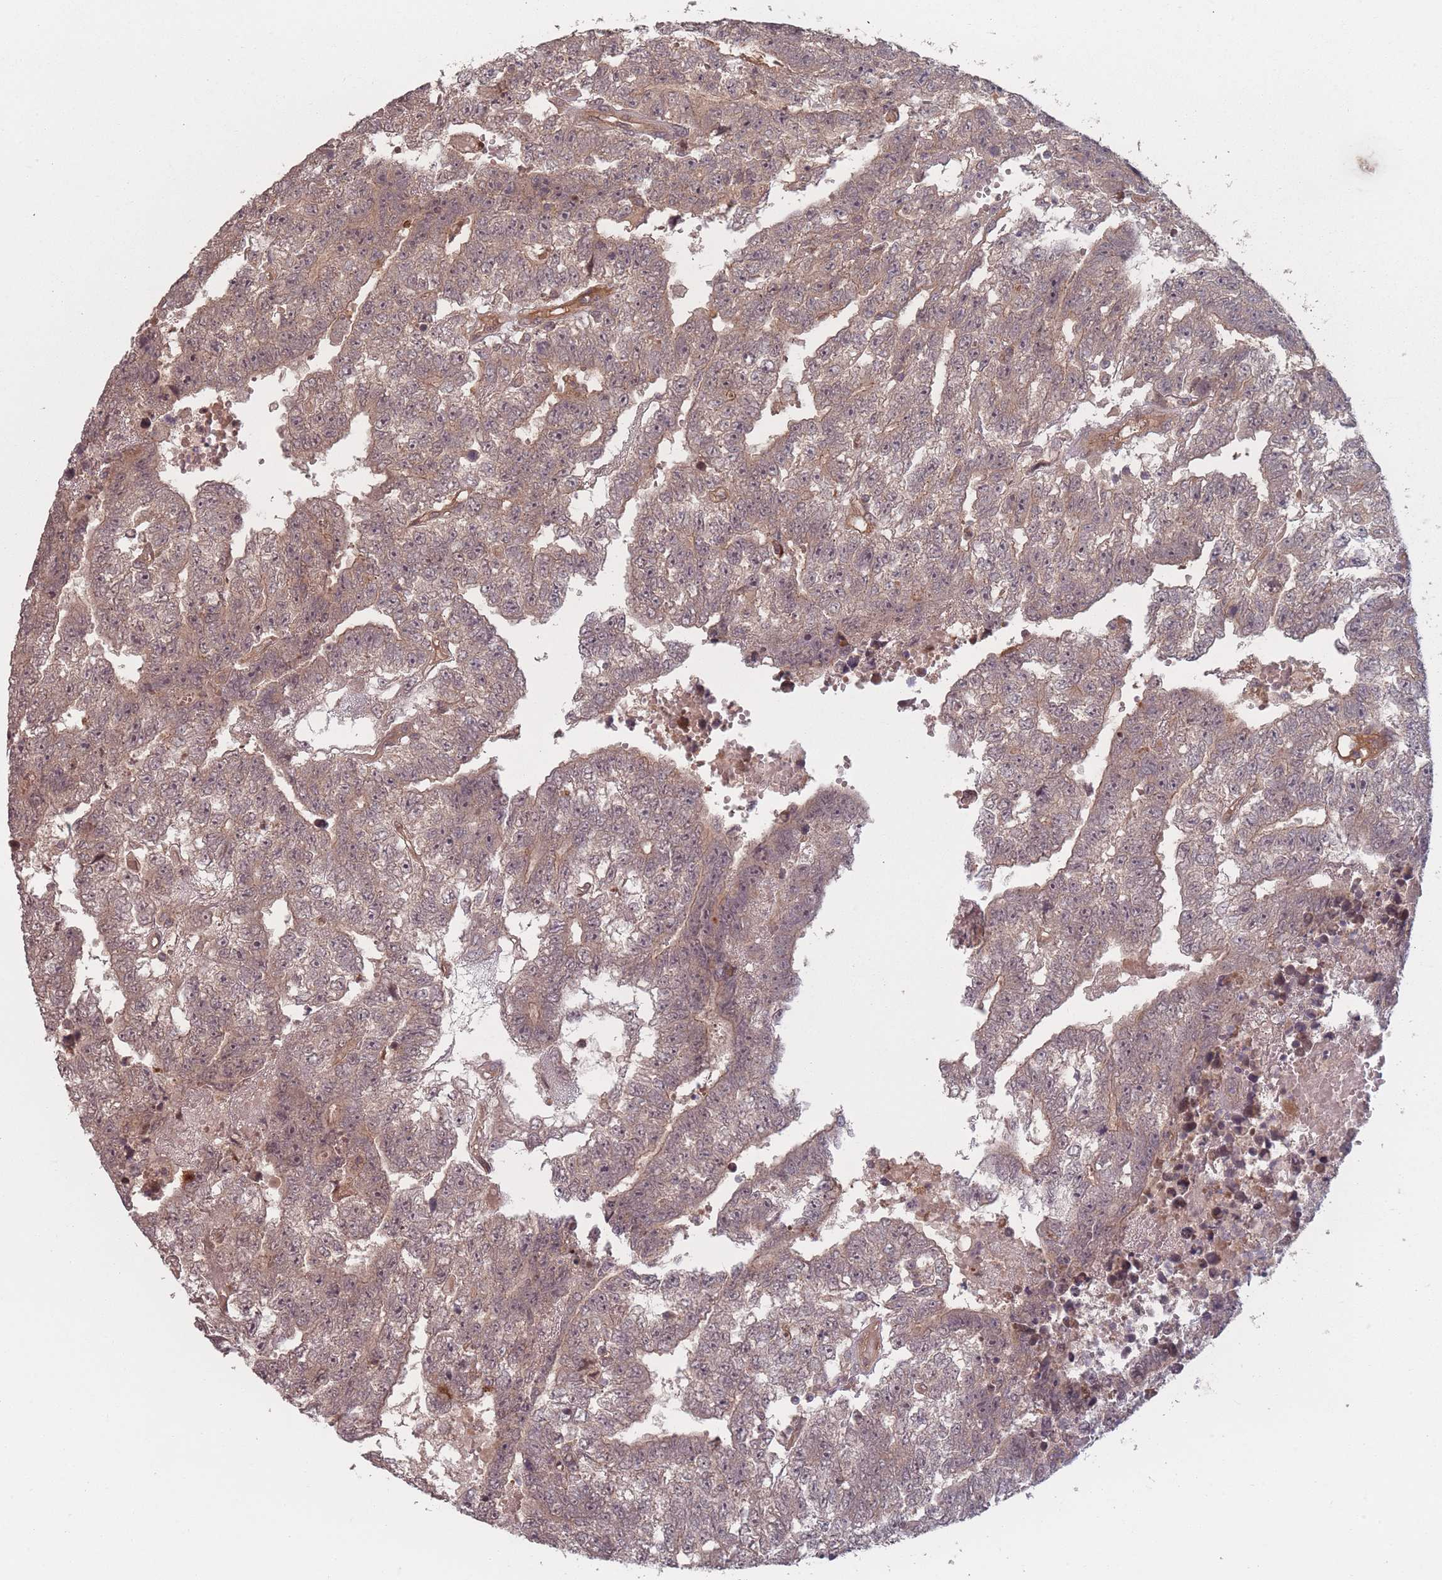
{"staining": {"intensity": "weak", "quantity": "25%-75%", "location": "cytoplasmic/membranous"}, "tissue": "testis cancer", "cell_type": "Tumor cells", "image_type": "cancer", "snomed": [{"axis": "morphology", "description": "Carcinoma, Embryonal, NOS"}, {"axis": "topography", "description": "Testis"}], "caption": "High-power microscopy captured an IHC photomicrograph of testis cancer (embryonal carcinoma), revealing weak cytoplasmic/membranous positivity in approximately 25%-75% of tumor cells.", "gene": "HAGH", "patient": {"sex": "male", "age": 25}}